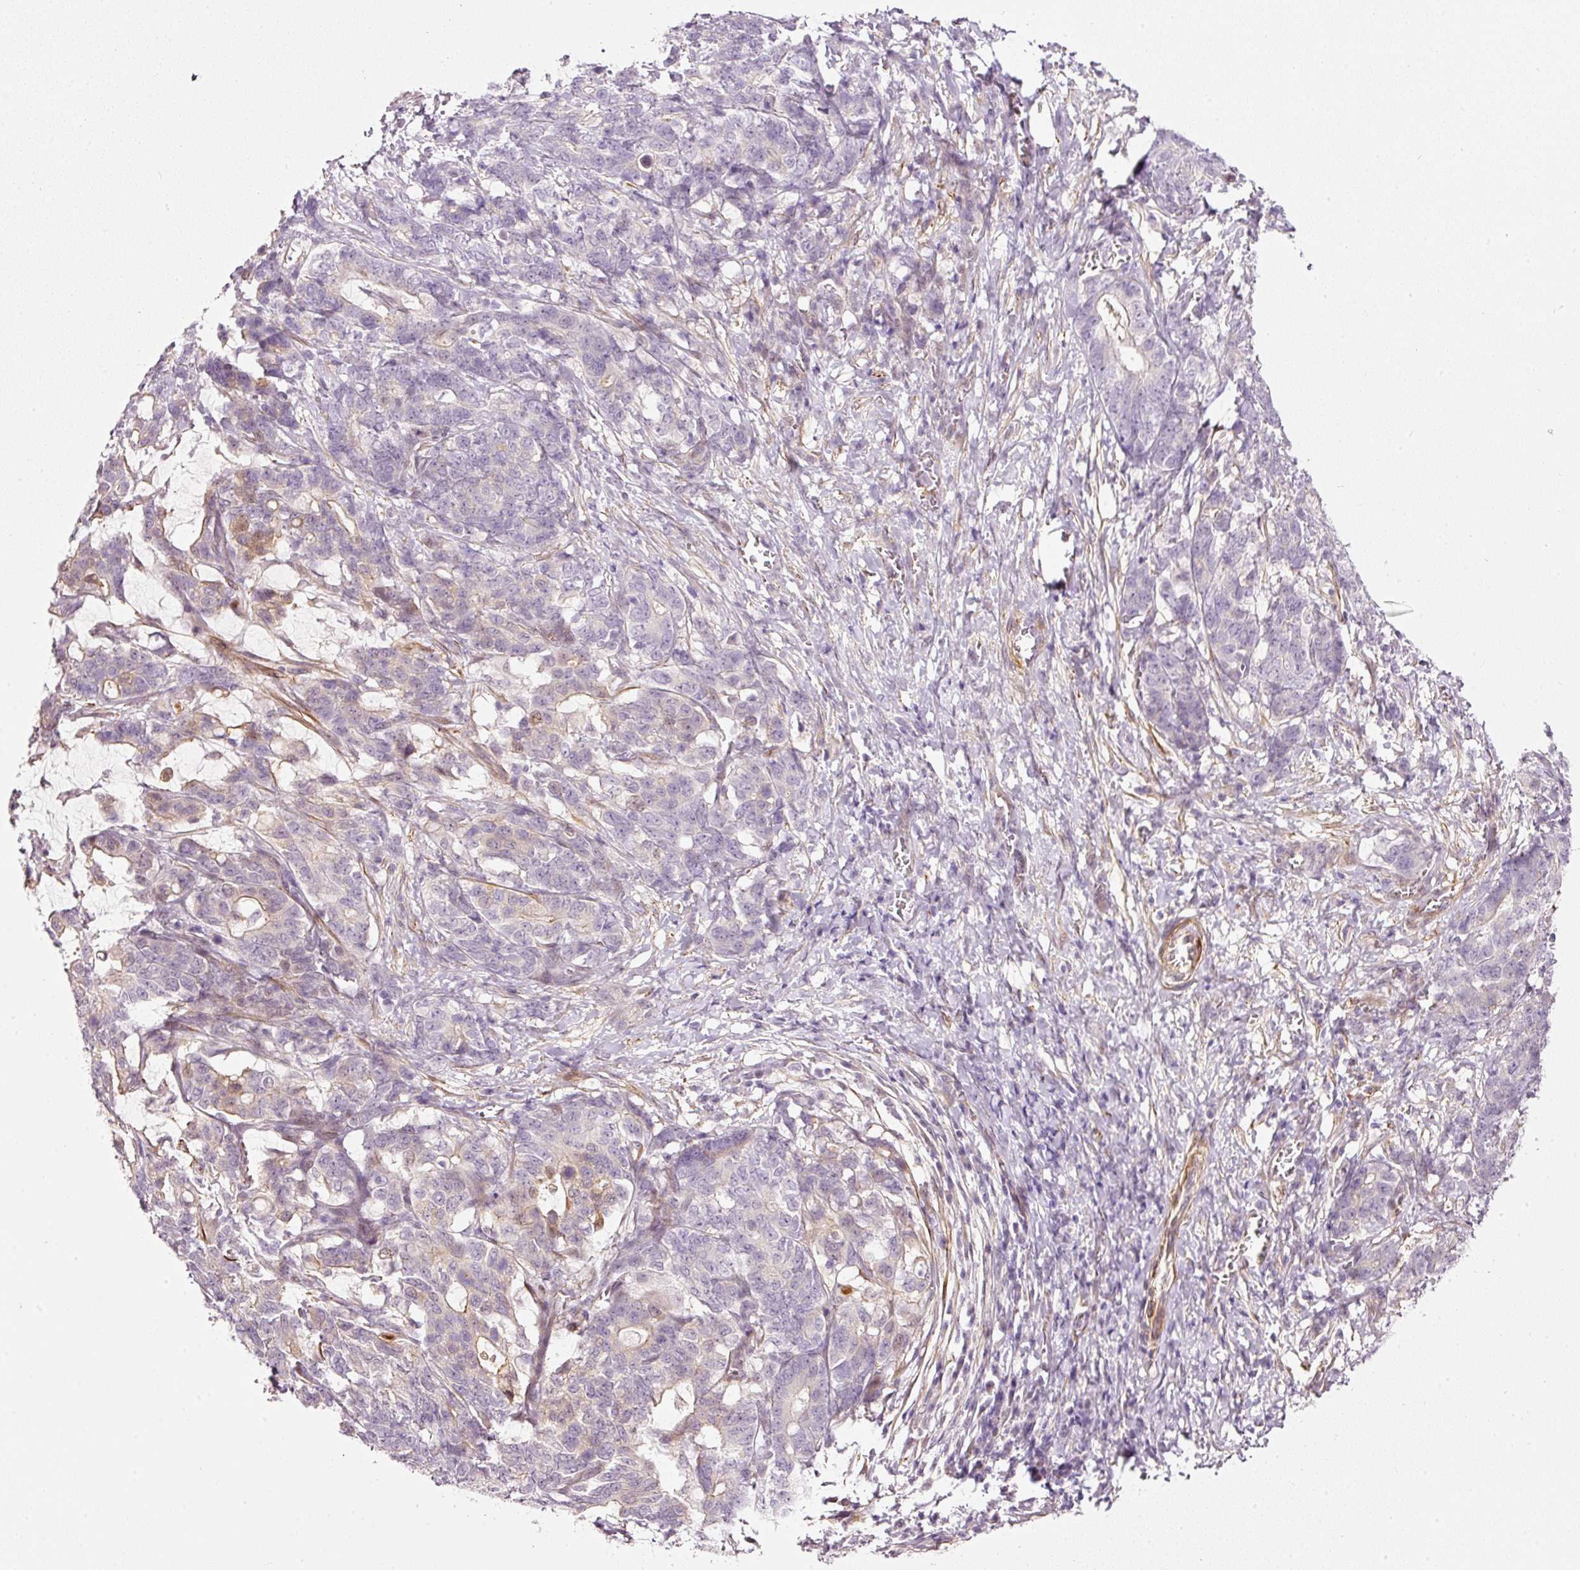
{"staining": {"intensity": "negative", "quantity": "none", "location": "none"}, "tissue": "stomach cancer", "cell_type": "Tumor cells", "image_type": "cancer", "snomed": [{"axis": "morphology", "description": "Normal tissue, NOS"}, {"axis": "morphology", "description": "Adenocarcinoma, NOS"}, {"axis": "topography", "description": "Stomach"}], "caption": "Adenocarcinoma (stomach) stained for a protein using immunohistochemistry displays no staining tumor cells.", "gene": "TOGARAM1", "patient": {"sex": "female", "age": 64}}